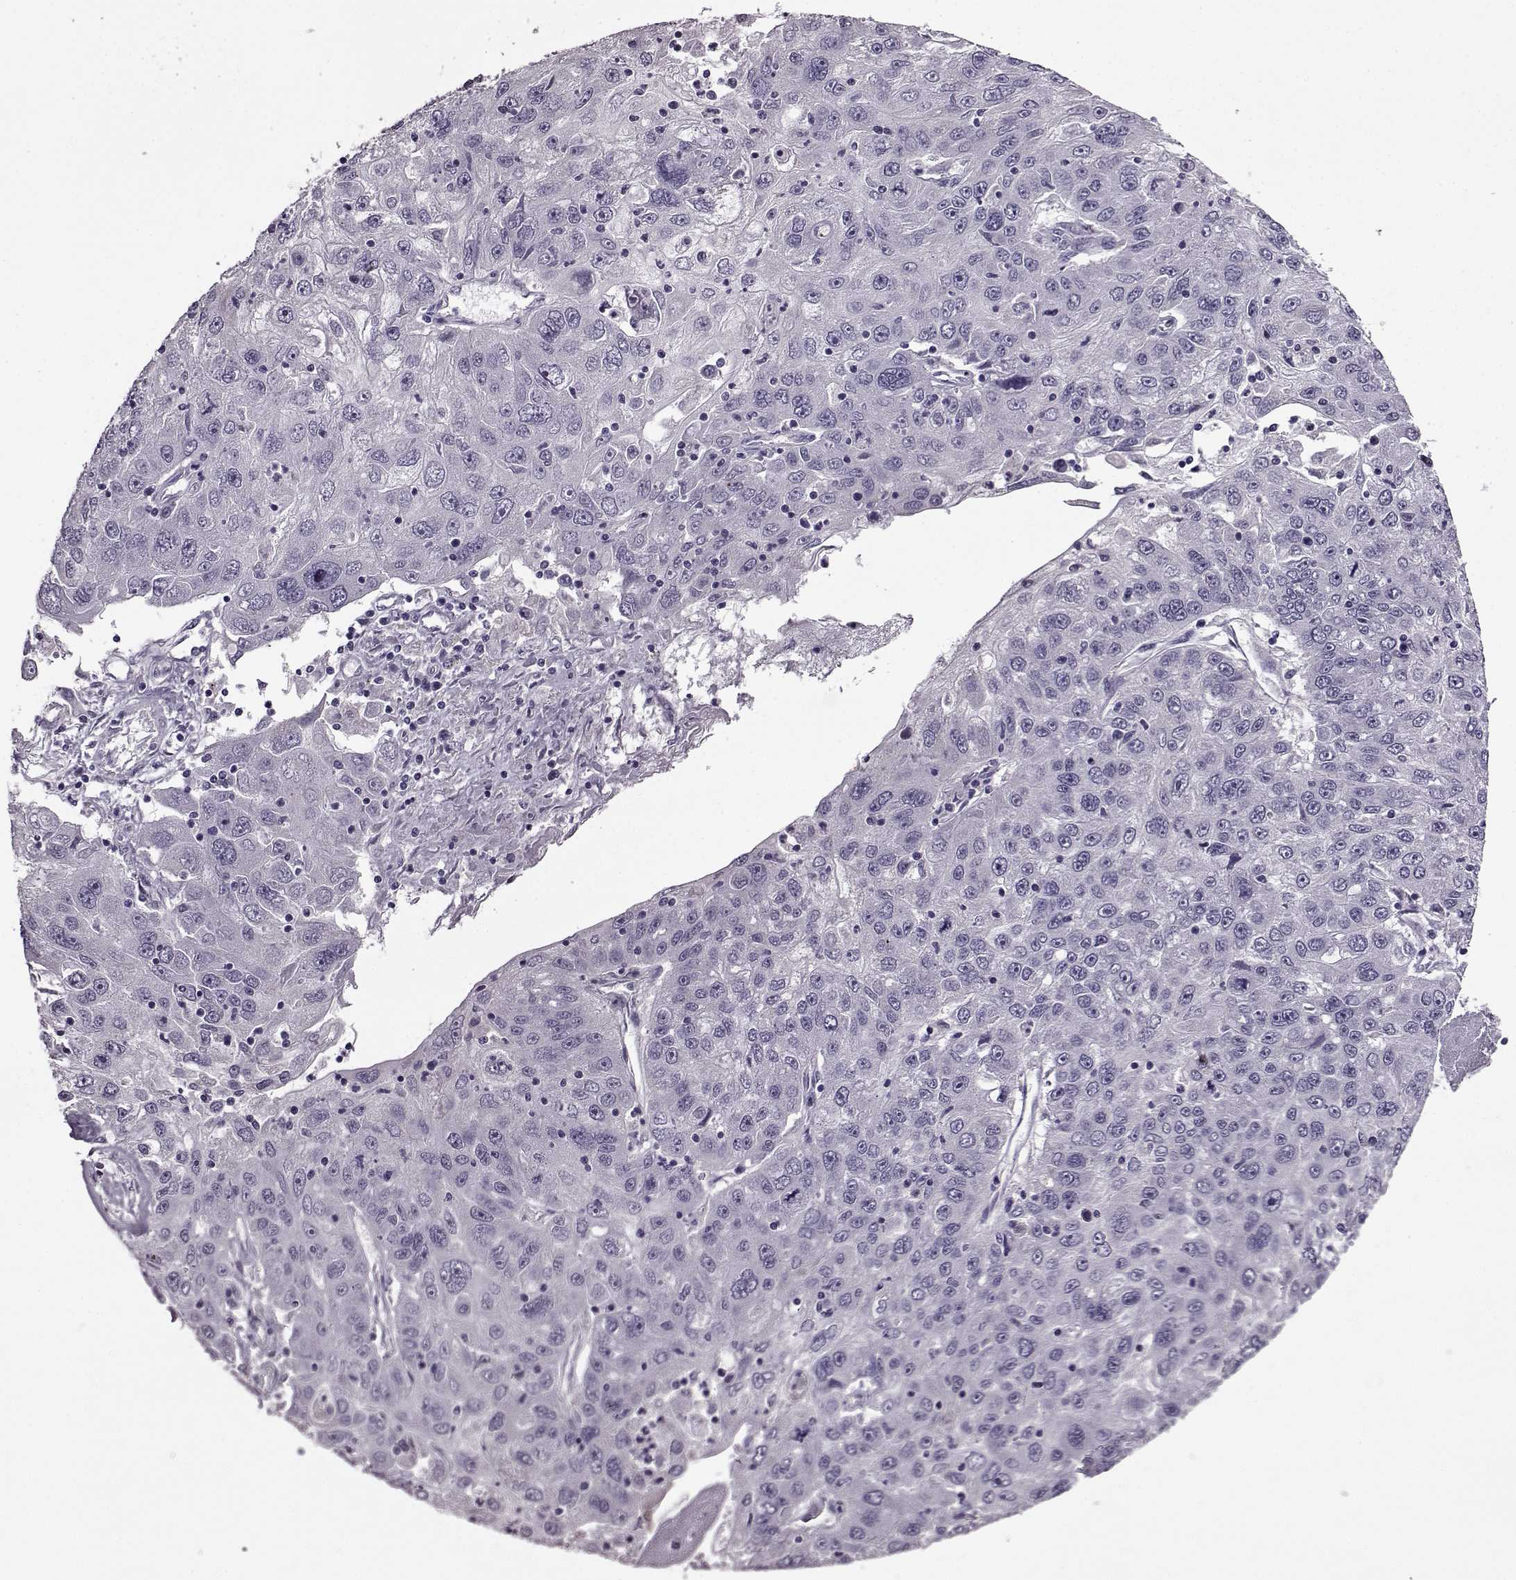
{"staining": {"intensity": "negative", "quantity": "none", "location": "none"}, "tissue": "stomach cancer", "cell_type": "Tumor cells", "image_type": "cancer", "snomed": [{"axis": "morphology", "description": "Adenocarcinoma, NOS"}, {"axis": "topography", "description": "Stomach"}], "caption": "Tumor cells show no significant protein staining in stomach cancer (adenocarcinoma). (IHC, brightfield microscopy, high magnification).", "gene": "EDDM3B", "patient": {"sex": "male", "age": 56}}